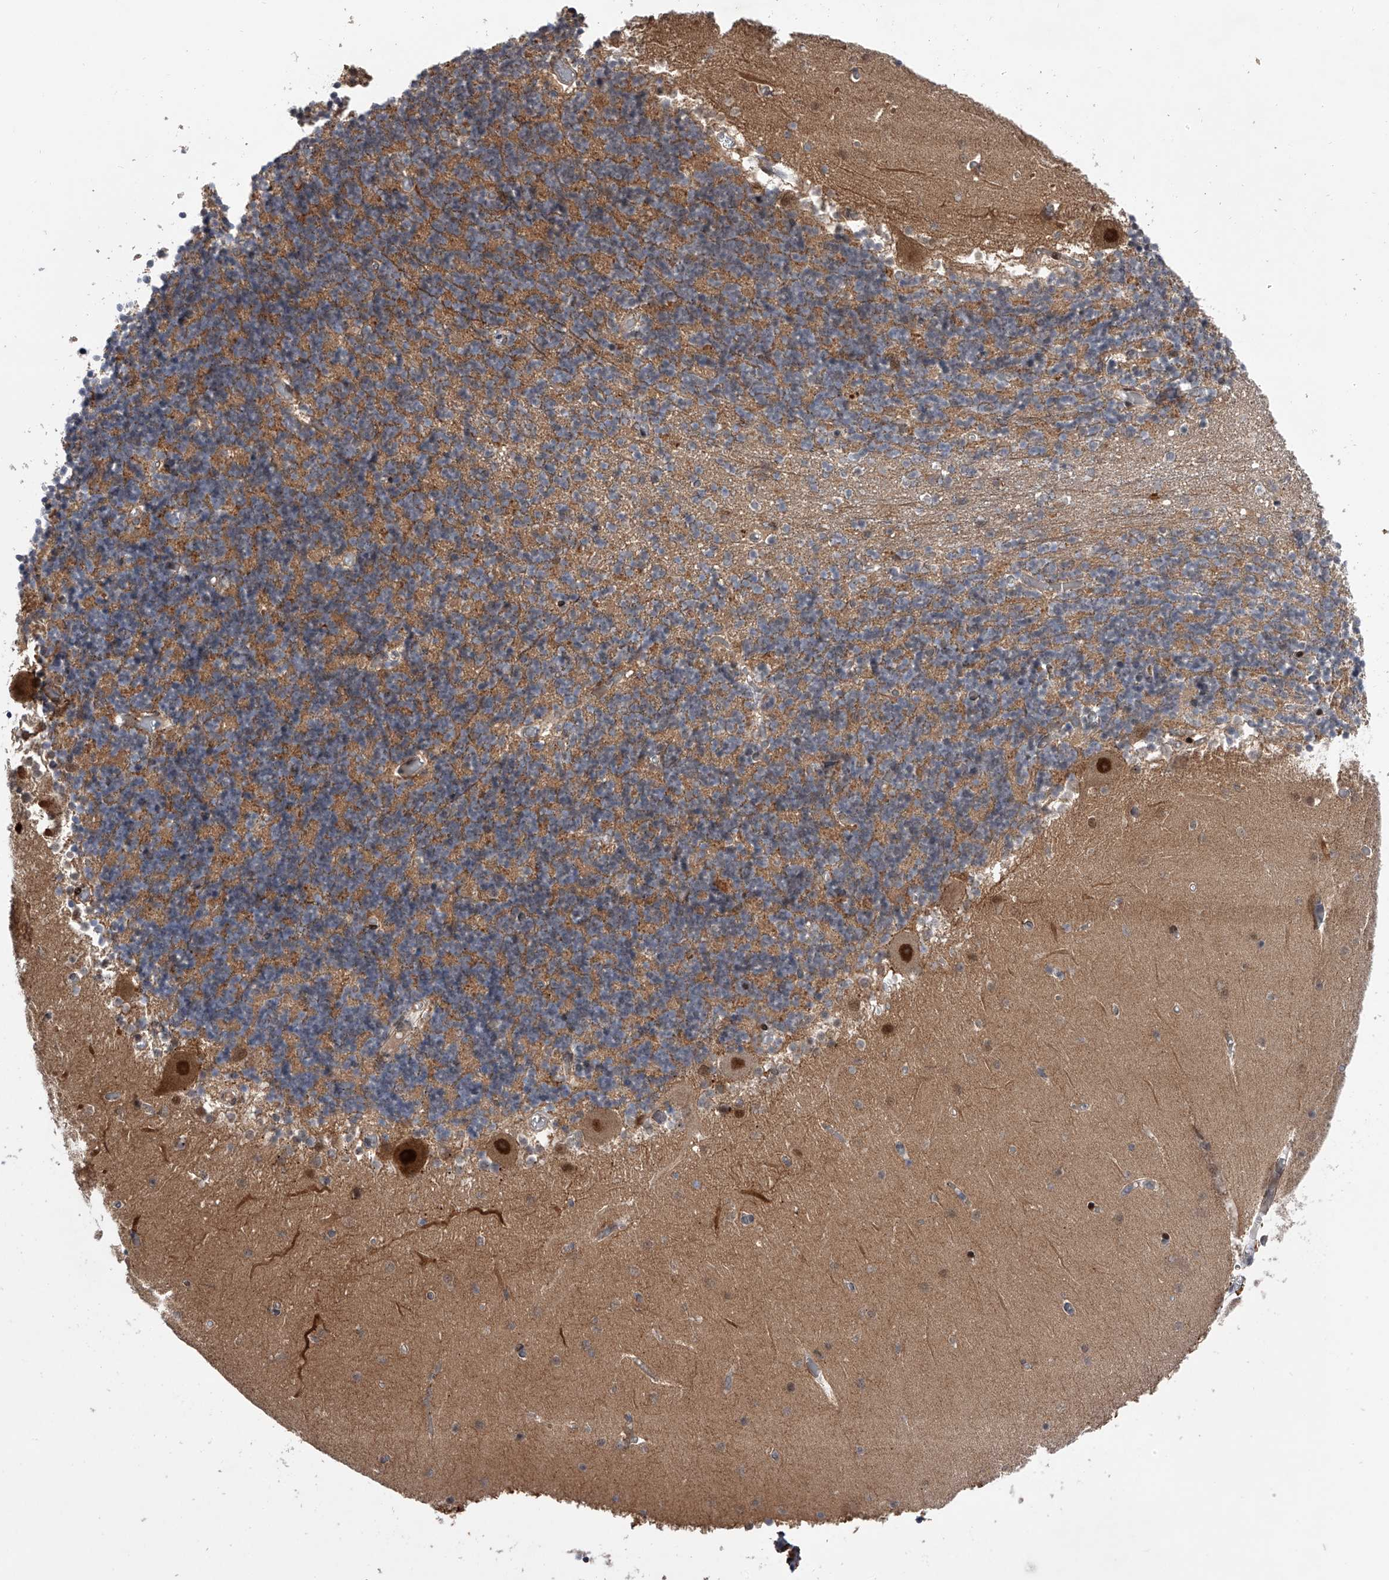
{"staining": {"intensity": "moderate", "quantity": "25%-75%", "location": "cytoplasmic/membranous,nuclear"}, "tissue": "cerebellum", "cell_type": "Cells in granular layer", "image_type": "normal", "snomed": [{"axis": "morphology", "description": "Normal tissue, NOS"}, {"axis": "topography", "description": "Cerebellum"}], "caption": "Immunohistochemical staining of unremarkable human cerebellum displays moderate cytoplasmic/membranous,nuclear protein expression in about 25%-75% of cells in granular layer. (Brightfield microscopy of DAB IHC at high magnification).", "gene": "RWDD2A", "patient": {"sex": "female", "age": 28}}